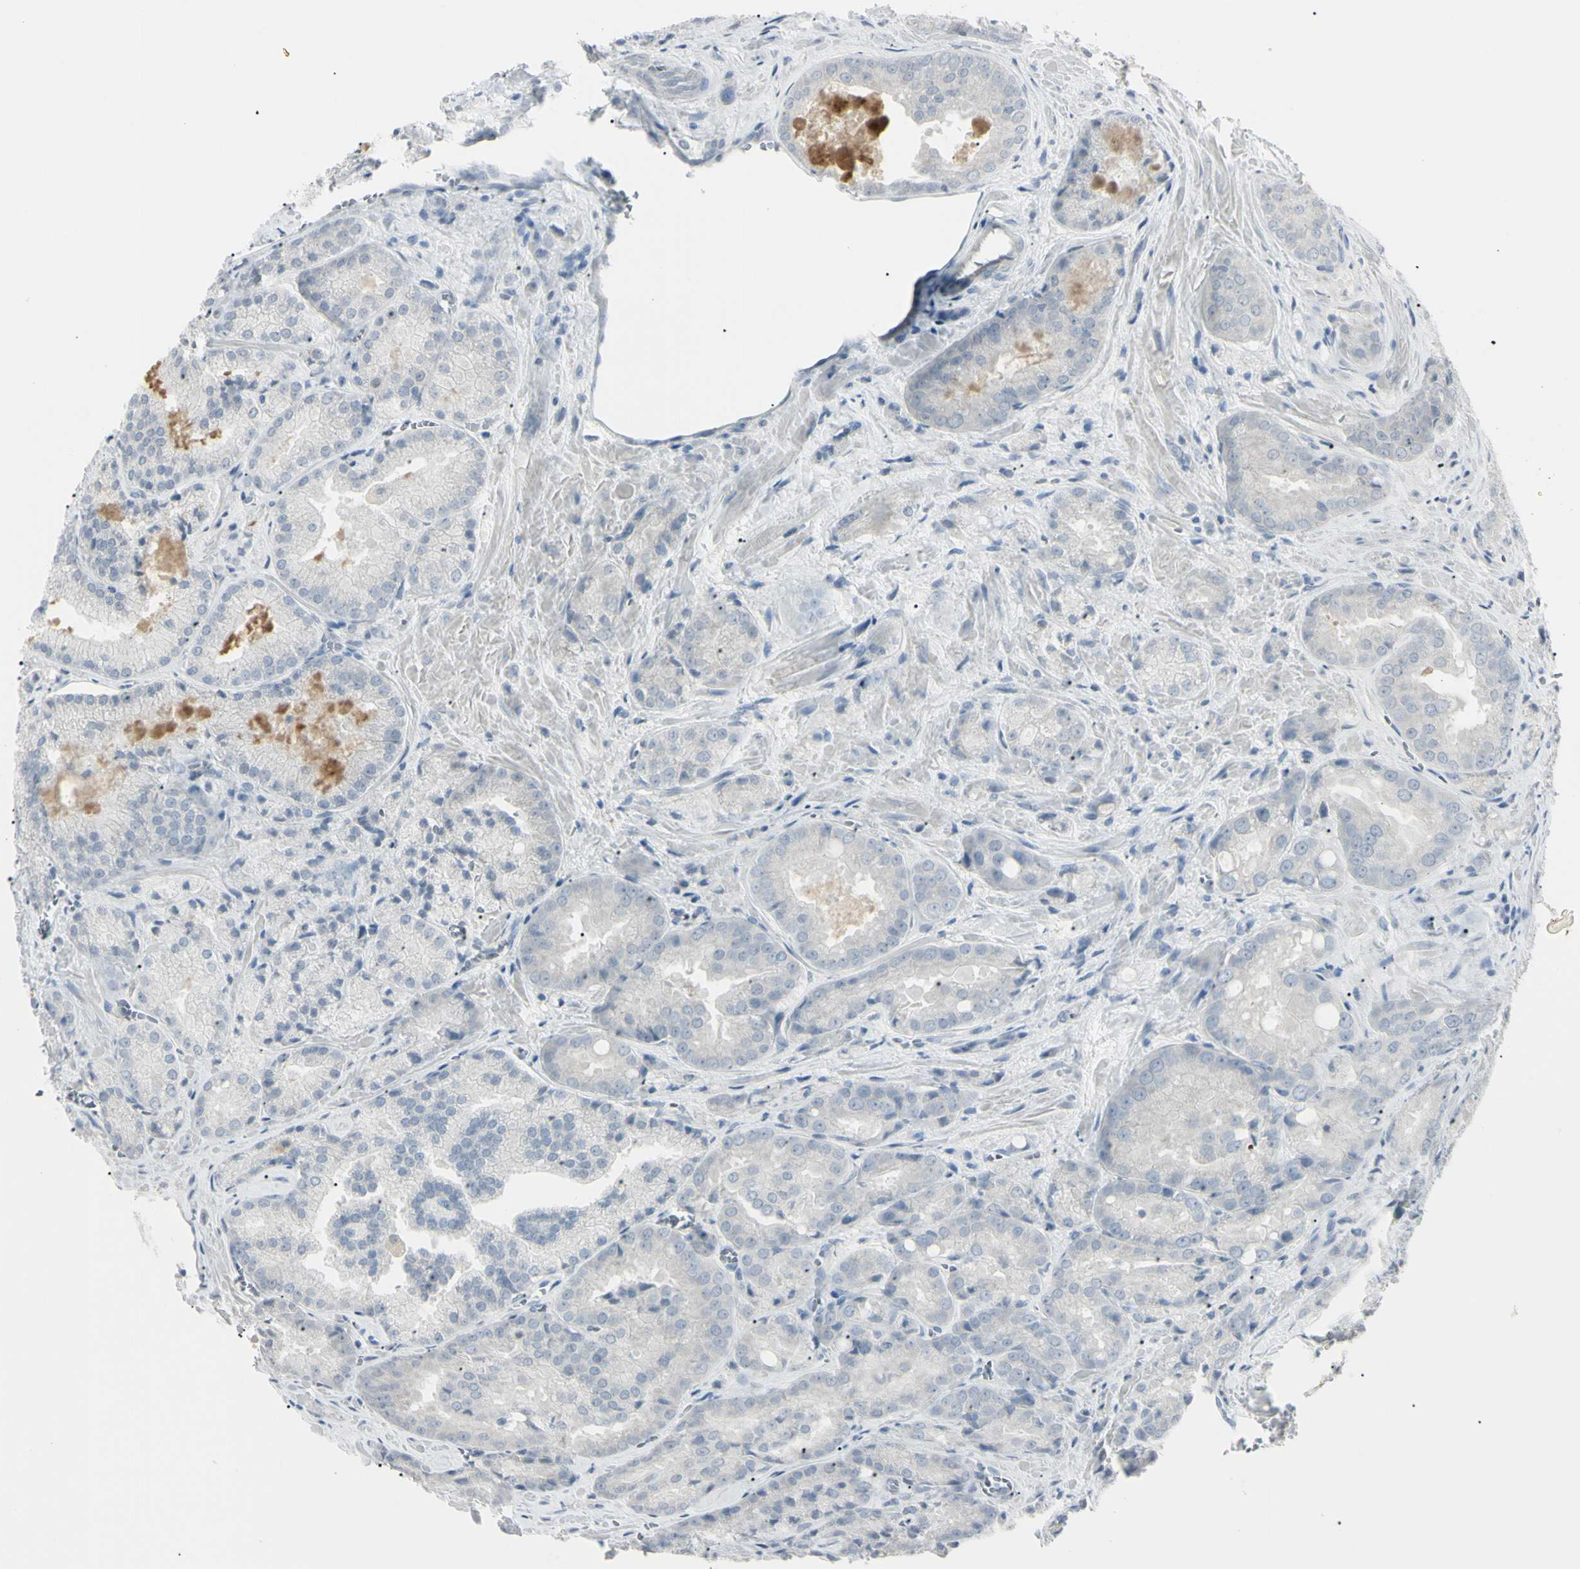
{"staining": {"intensity": "negative", "quantity": "none", "location": "none"}, "tissue": "prostate cancer", "cell_type": "Tumor cells", "image_type": "cancer", "snomed": [{"axis": "morphology", "description": "Adenocarcinoma, Low grade"}, {"axis": "topography", "description": "Prostate"}], "caption": "The micrograph reveals no staining of tumor cells in prostate adenocarcinoma (low-grade).", "gene": "PIP", "patient": {"sex": "male", "age": 64}}